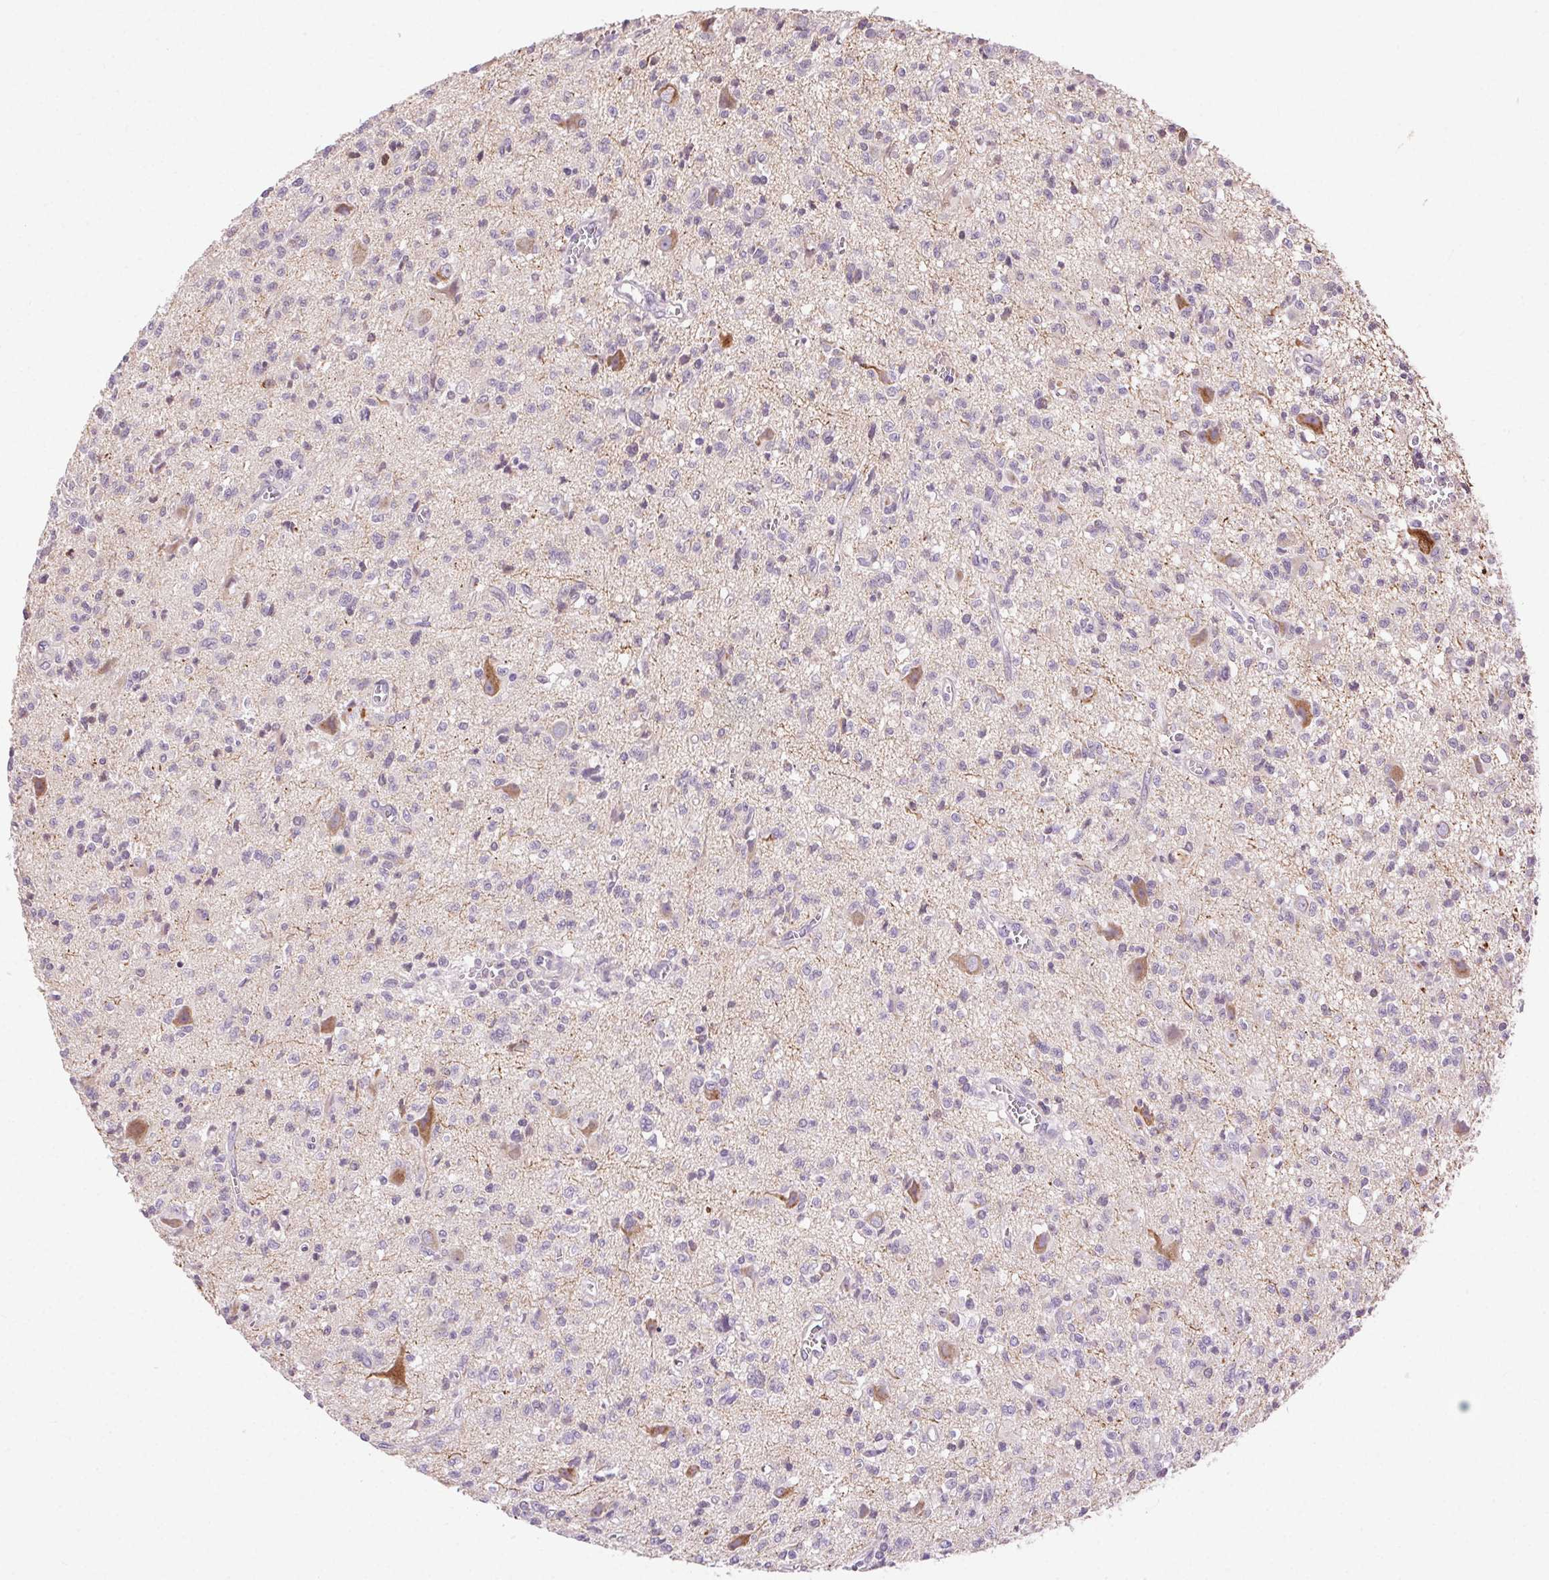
{"staining": {"intensity": "negative", "quantity": "none", "location": "none"}, "tissue": "glioma", "cell_type": "Tumor cells", "image_type": "cancer", "snomed": [{"axis": "morphology", "description": "Glioma, malignant, Low grade"}, {"axis": "topography", "description": "Brain"}], "caption": "DAB (3,3'-diaminobenzidine) immunohistochemical staining of human glioma shows no significant staining in tumor cells.", "gene": "SYT11", "patient": {"sex": "male", "age": 64}}